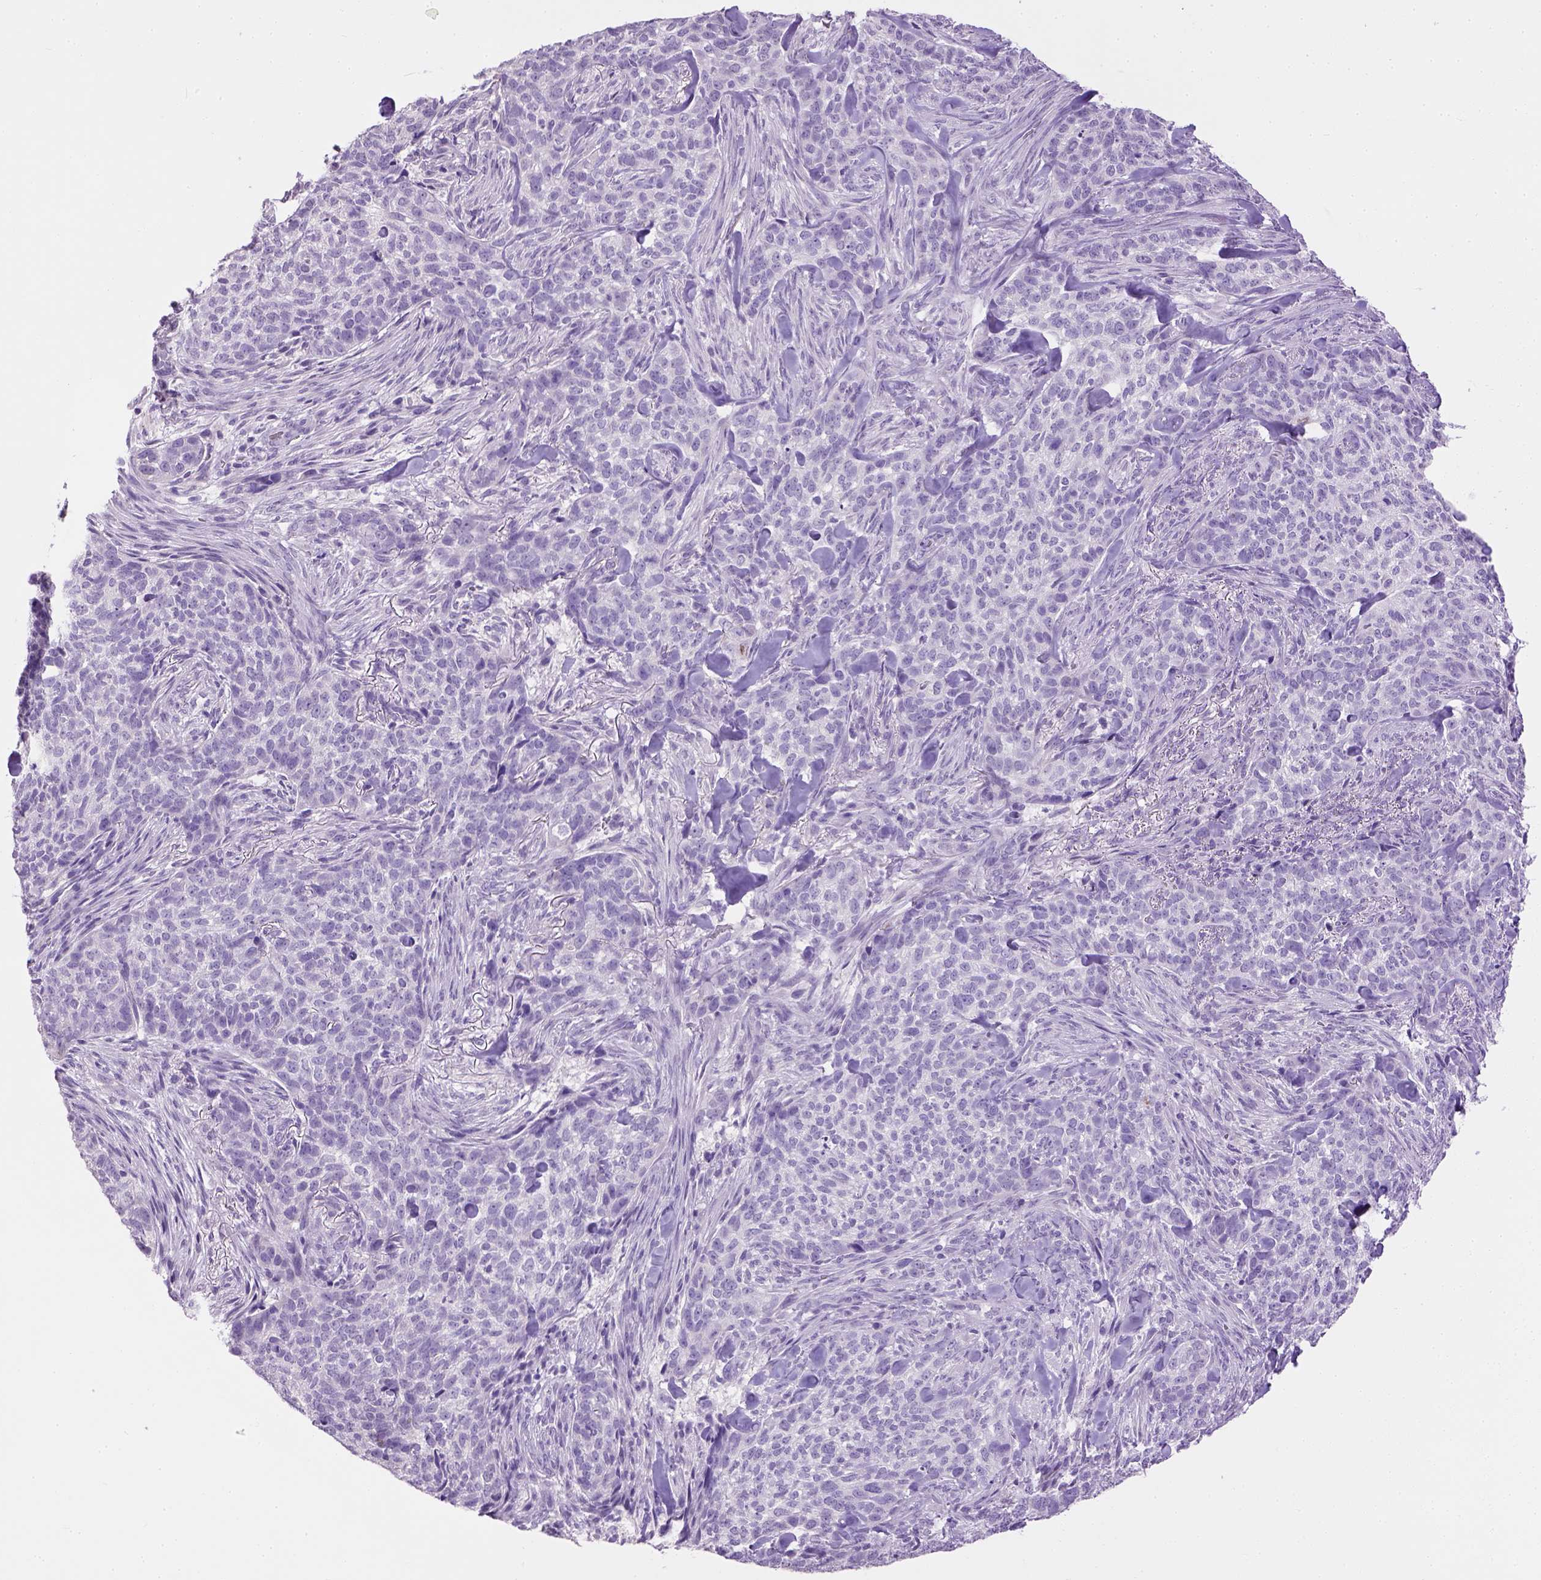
{"staining": {"intensity": "negative", "quantity": "none", "location": "none"}, "tissue": "skin cancer", "cell_type": "Tumor cells", "image_type": "cancer", "snomed": [{"axis": "morphology", "description": "Basal cell carcinoma"}, {"axis": "topography", "description": "Skin"}], "caption": "This is an immunohistochemistry (IHC) micrograph of human skin cancer. There is no positivity in tumor cells.", "gene": "CYP24A1", "patient": {"sex": "female", "age": 69}}